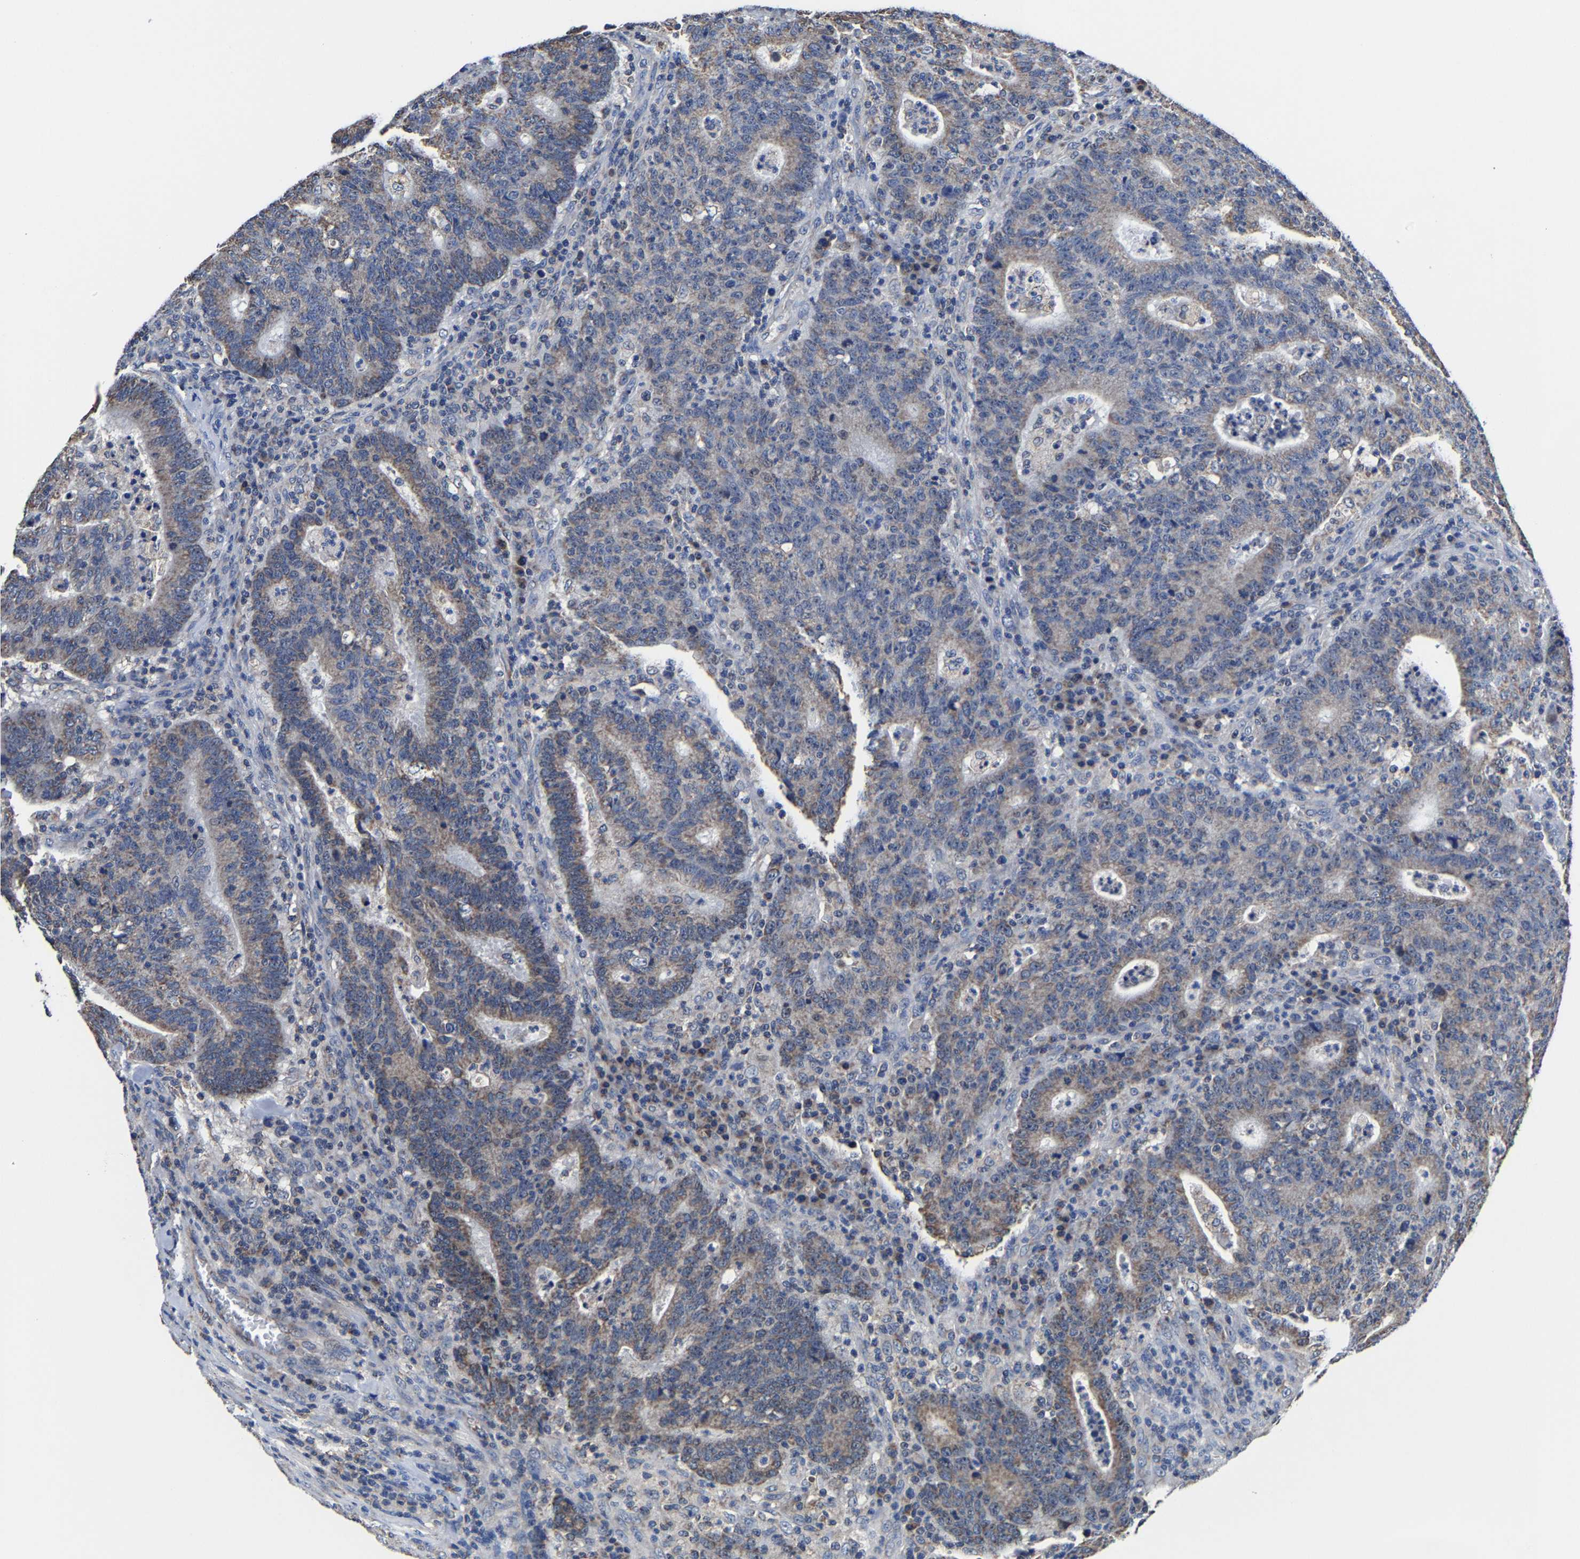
{"staining": {"intensity": "moderate", "quantity": "25%-75%", "location": "cytoplasmic/membranous"}, "tissue": "colorectal cancer", "cell_type": "Tumor cells", "image_type": "cancer", "snomed": [{"axis": "morphology", "description": "Adenocarcinoma, NOS"}, {"axis": "topography", "description": "Colon"}], "caption": "The micrograph exhibits a brown stain indicating the presence of a protein in the cytoplasmic/membranous of tumor cells in adenocarcinoma (colorectal). (DAB = brown stain, brightfield microscopy at high magnification).", "gene": "ZCCHC7", "patient": {"sex": "female", "age": 75}}